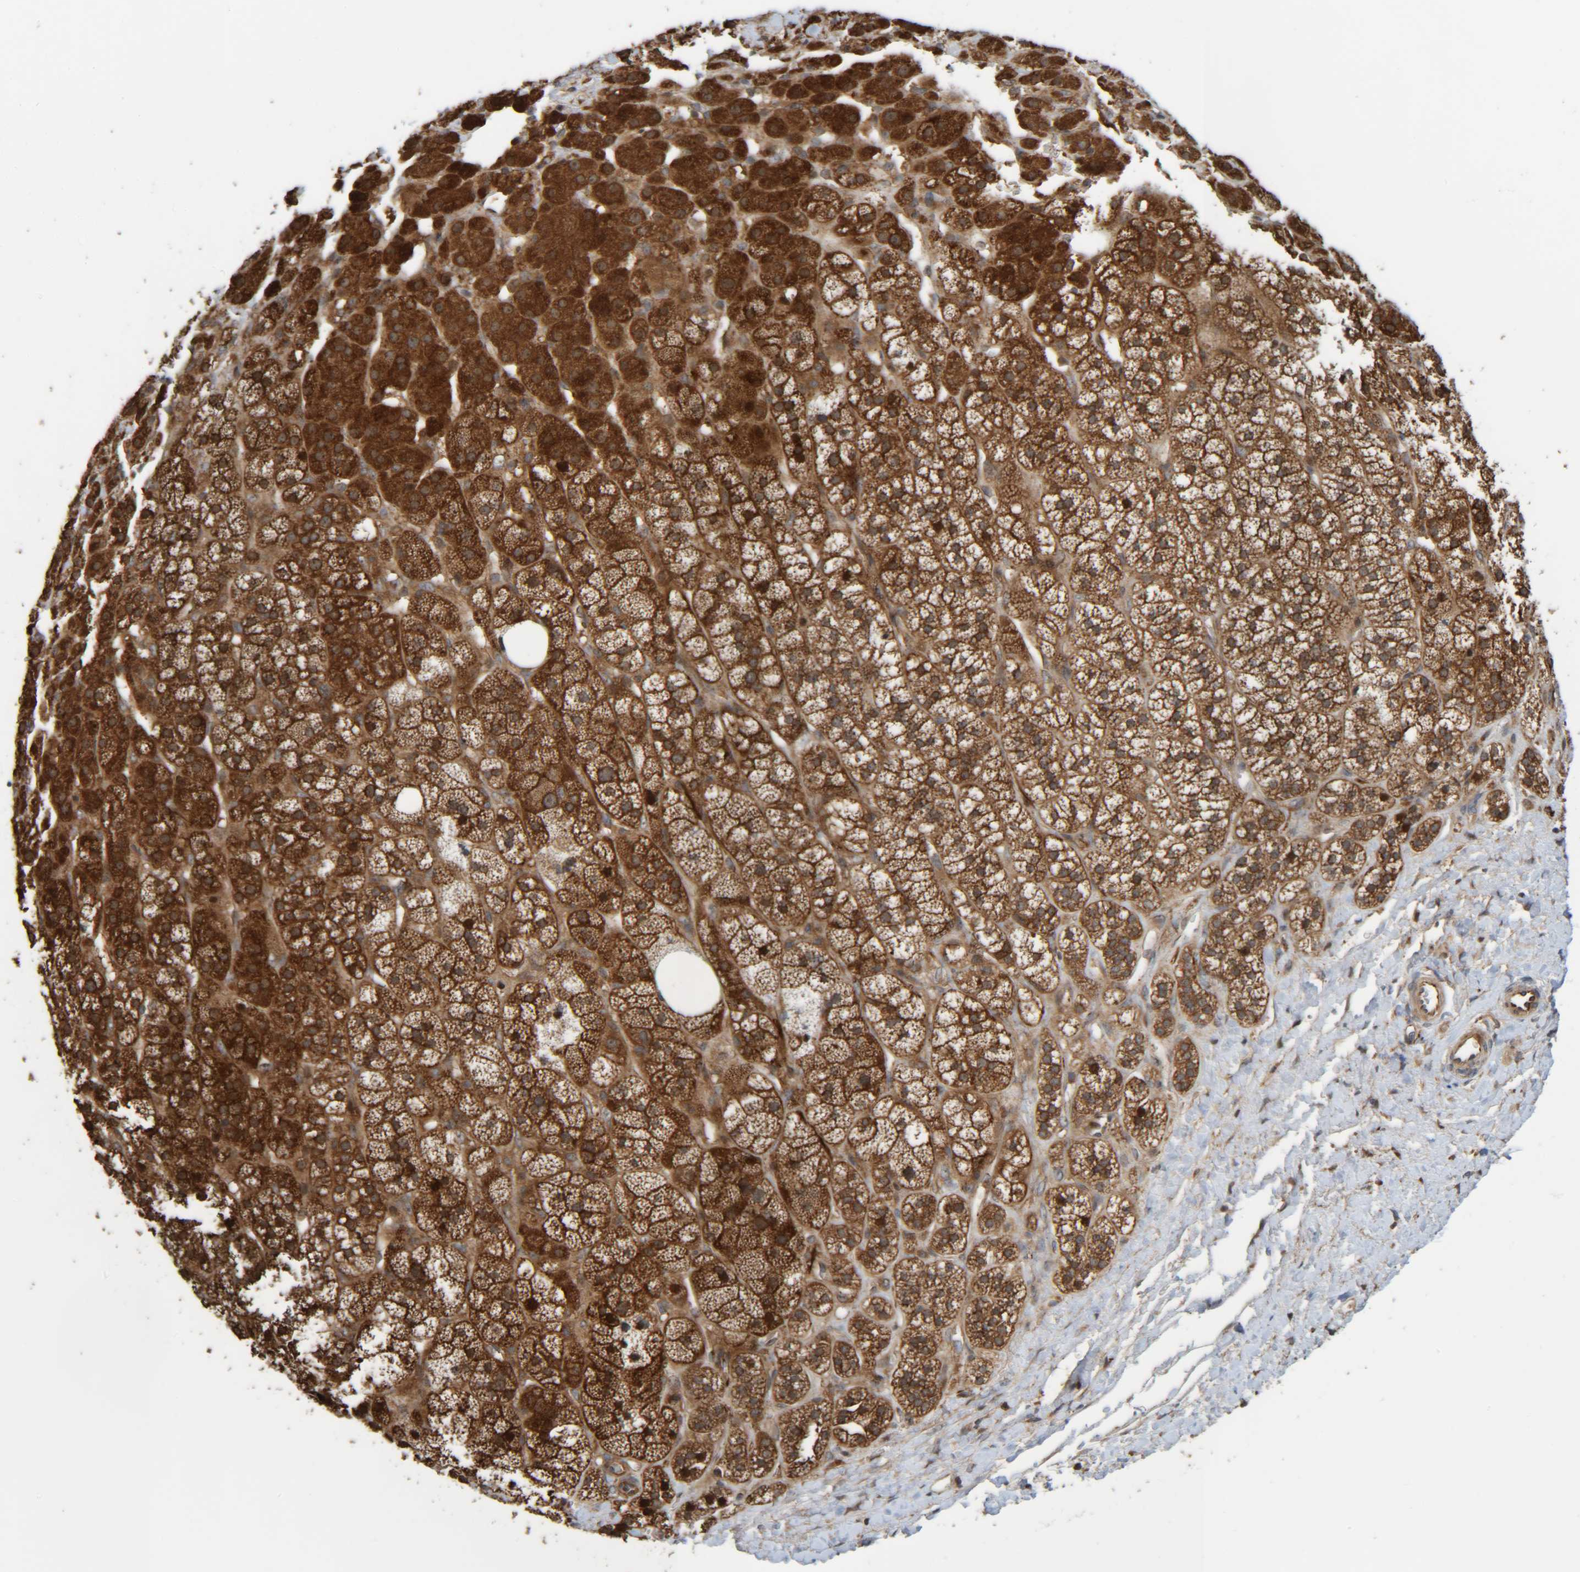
{"staining": {"intensity": "strong", "quantity": ">75%", "location": "cytoplasmic/membranous"}, "tissue": "adrenal gland", "cell_type": "Glandular cells", "image_type": "normal", "snomed": [{"axis": "morphology", "description": "Normal tissue, NOS"}, {"axis": "topography", "description": "Adrenal gland"}], "caption": "Strong cytoplasmic/membranous staining for a protein is identified in about >75% of glandular cells of normal adrenal gland using immunohistochemistry.", "gene": "CCDC57", "patient": {"sex": "male", "age": 56}}